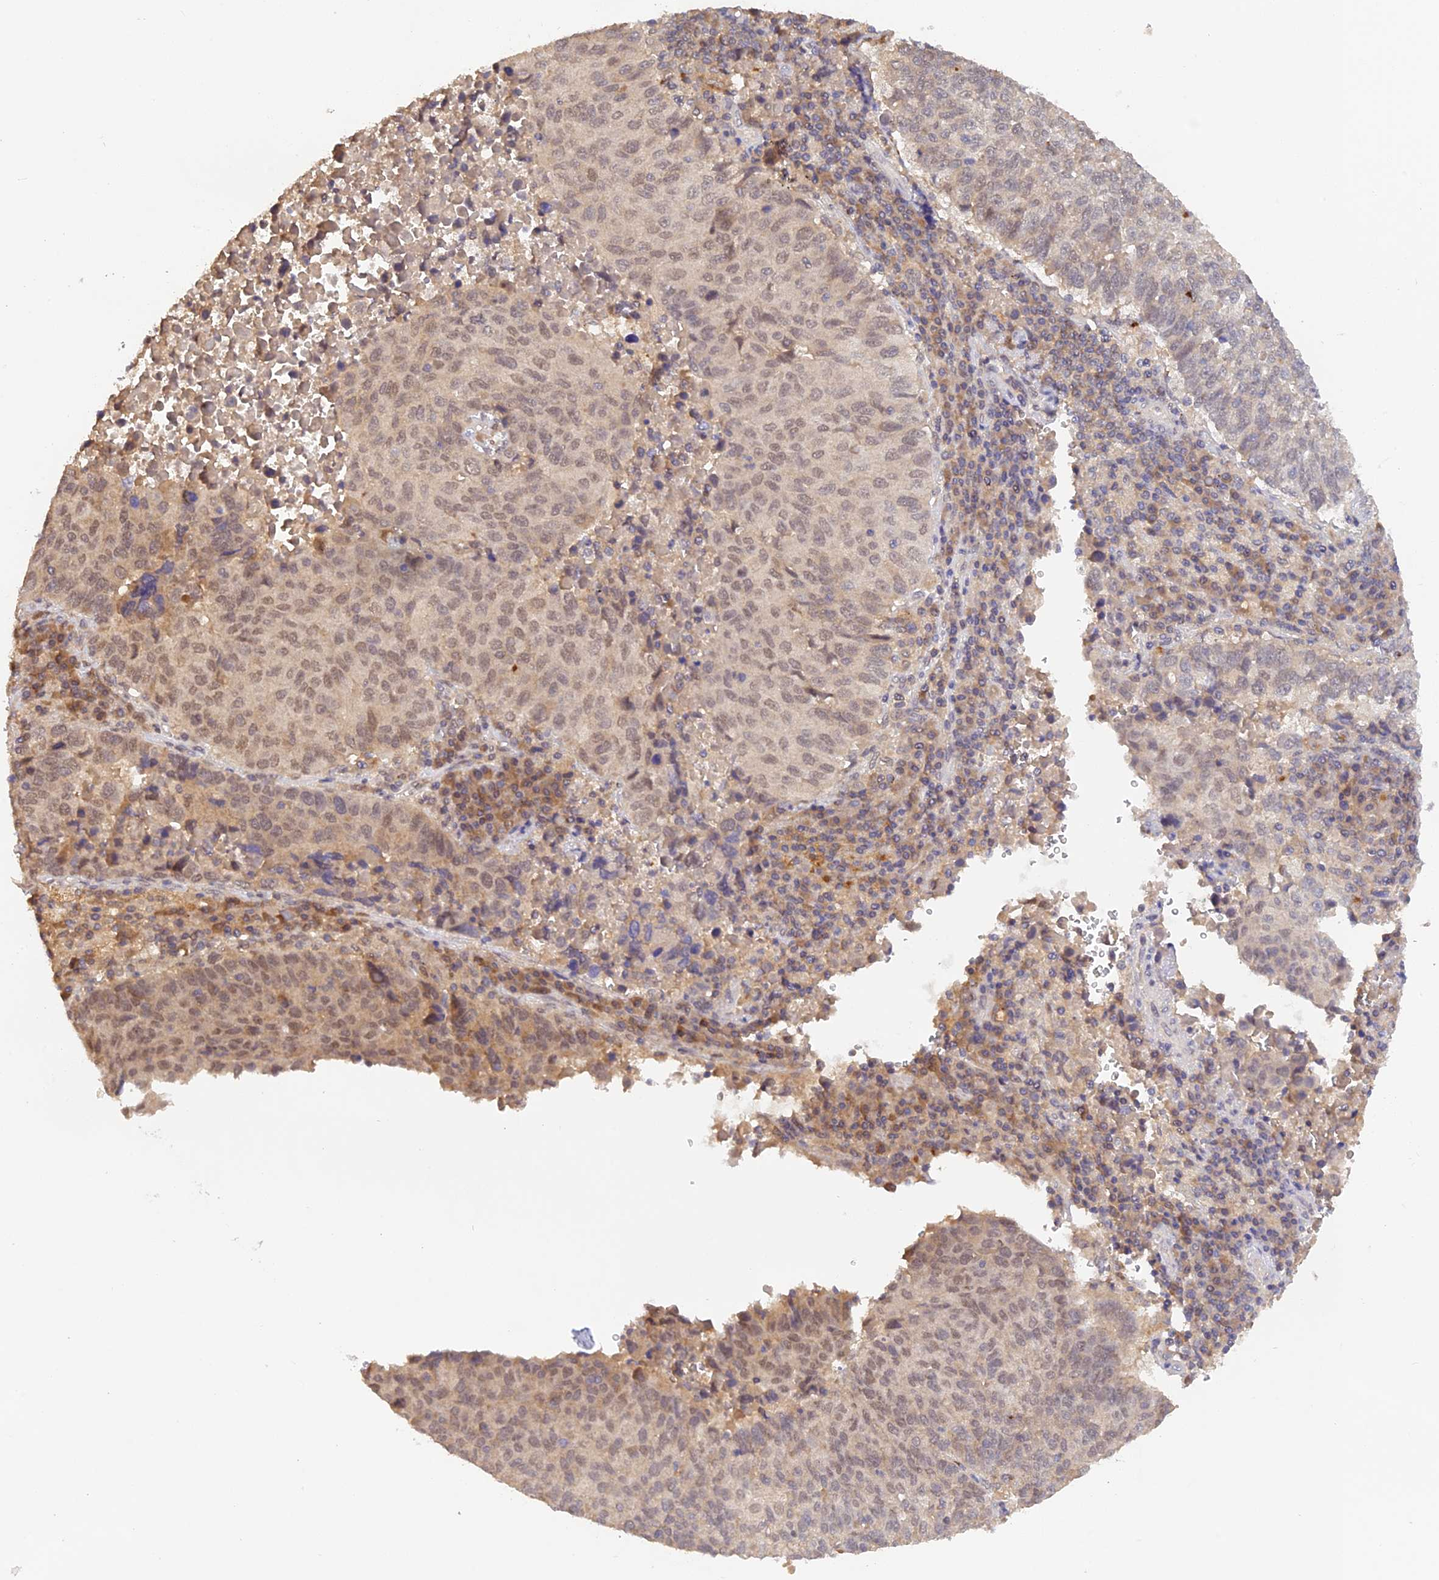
{"staining": {"intensity": "weak", "quantity": ">75%", "location": "nuclear"}, "tissue": "lung cancer", "cell_type": "Tumor cells", "image_type": "cancer", "snomed": [{"axis": "morphology", "description": "Squamous cell carcinoma, NOS"}, {"axis": "topography", "description": "Lung"}], "caption": "Lung cancer (squamous cell carcinoma) stained with immunohistochemistry (IHC) exhibits weak nuclear positivity in about >75% of tumor cells.", "gene": "ZNF436", "patient": {"sex": "male", "age": 73}}